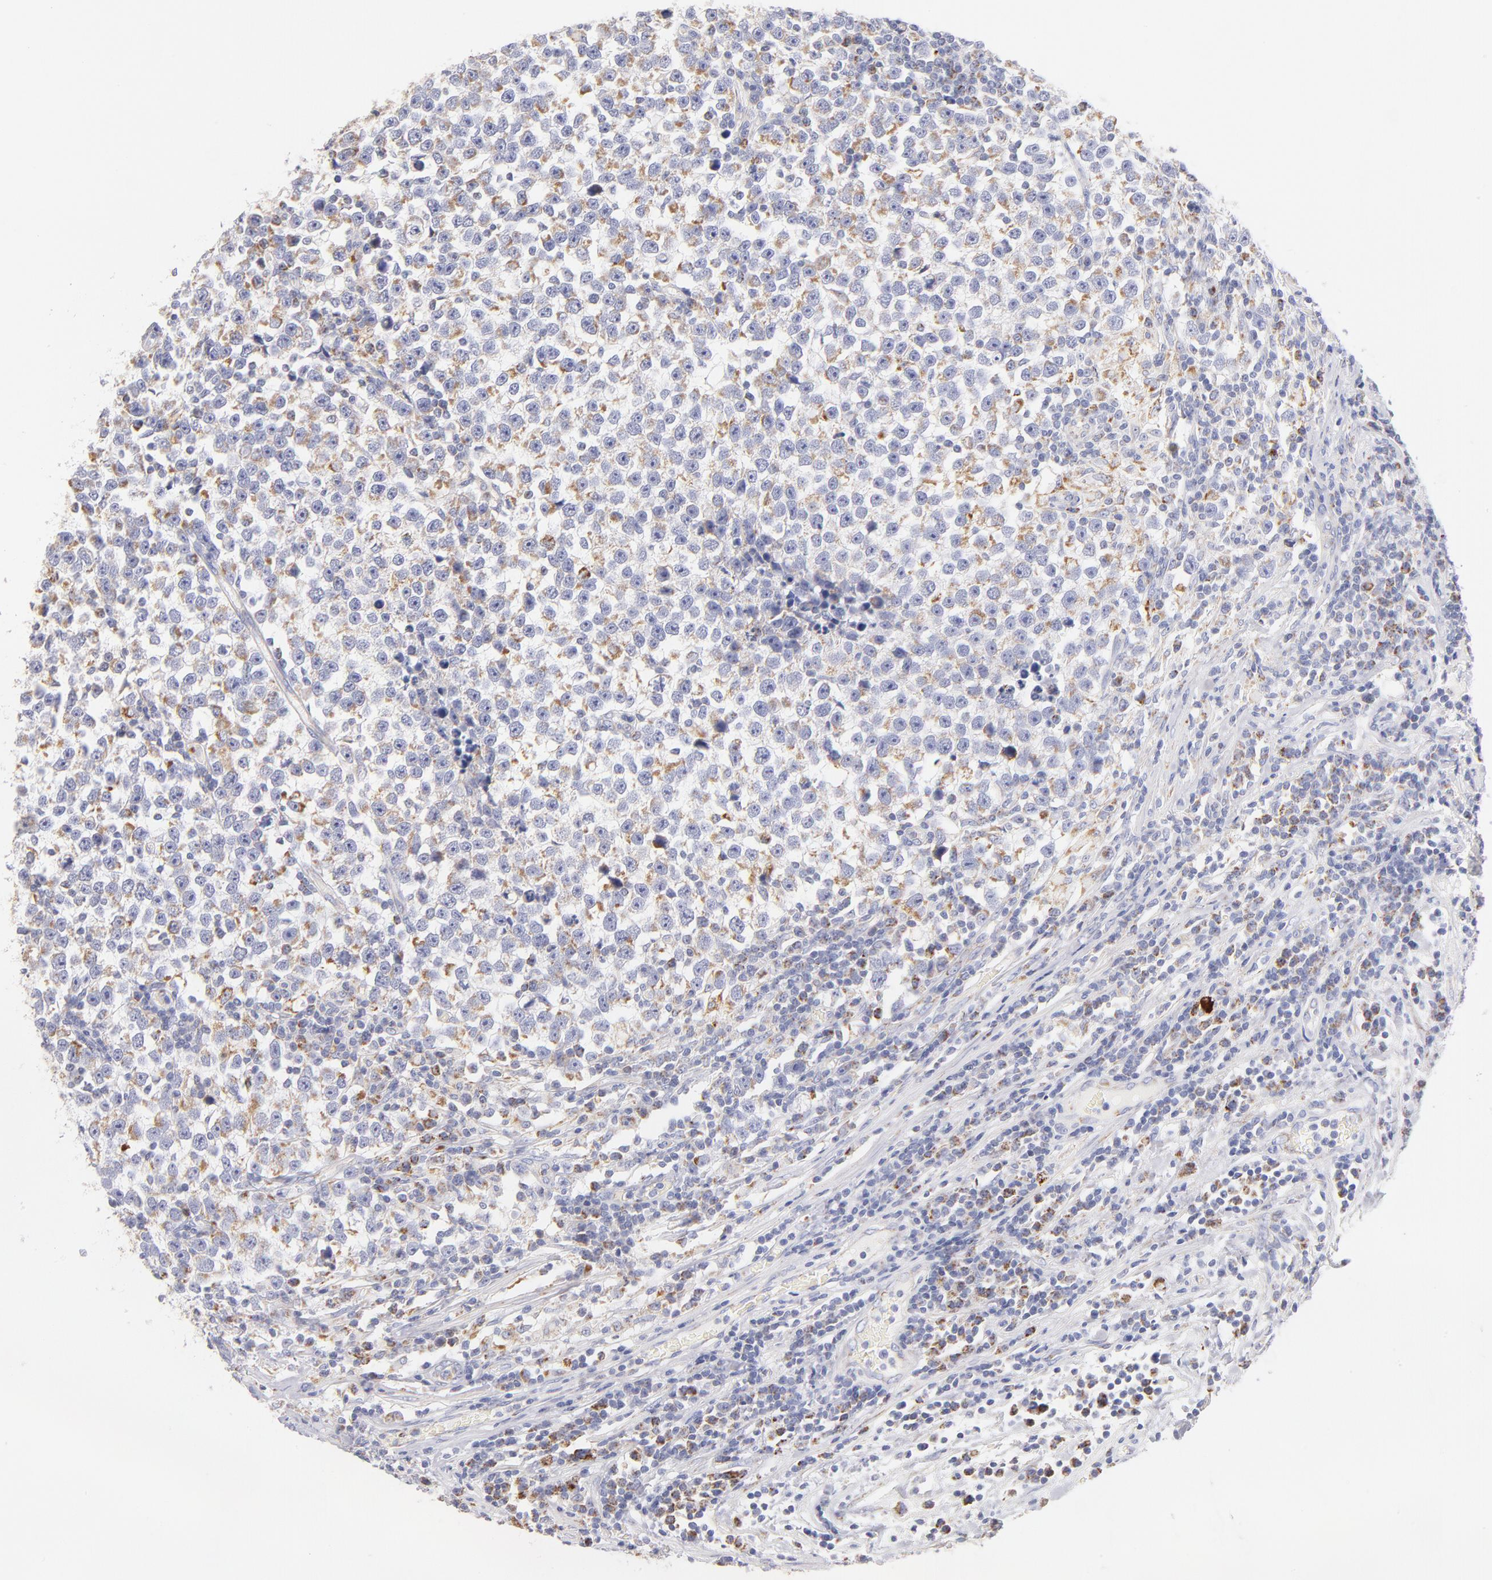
{"staining": {"intensity": "weak", "quantity": ">75%", "location": "cytoplasmic/membranous"}, "tissue": "testis cancer", "cell_type": "Tumor cells", "image_type": "cancer", "snomed": [{"axis": "morphology", "description": "Seminoma, NOS"}, {"axis": "topography", "description": "Testis"}], "caption": "IHC of human testis seminoma reveals low levels of weak cytoplasmic/membranous staining in approximately >75% of tumor cells.", "gene": "AIFM1", "patient": {"sex": "male", "age": 43}}